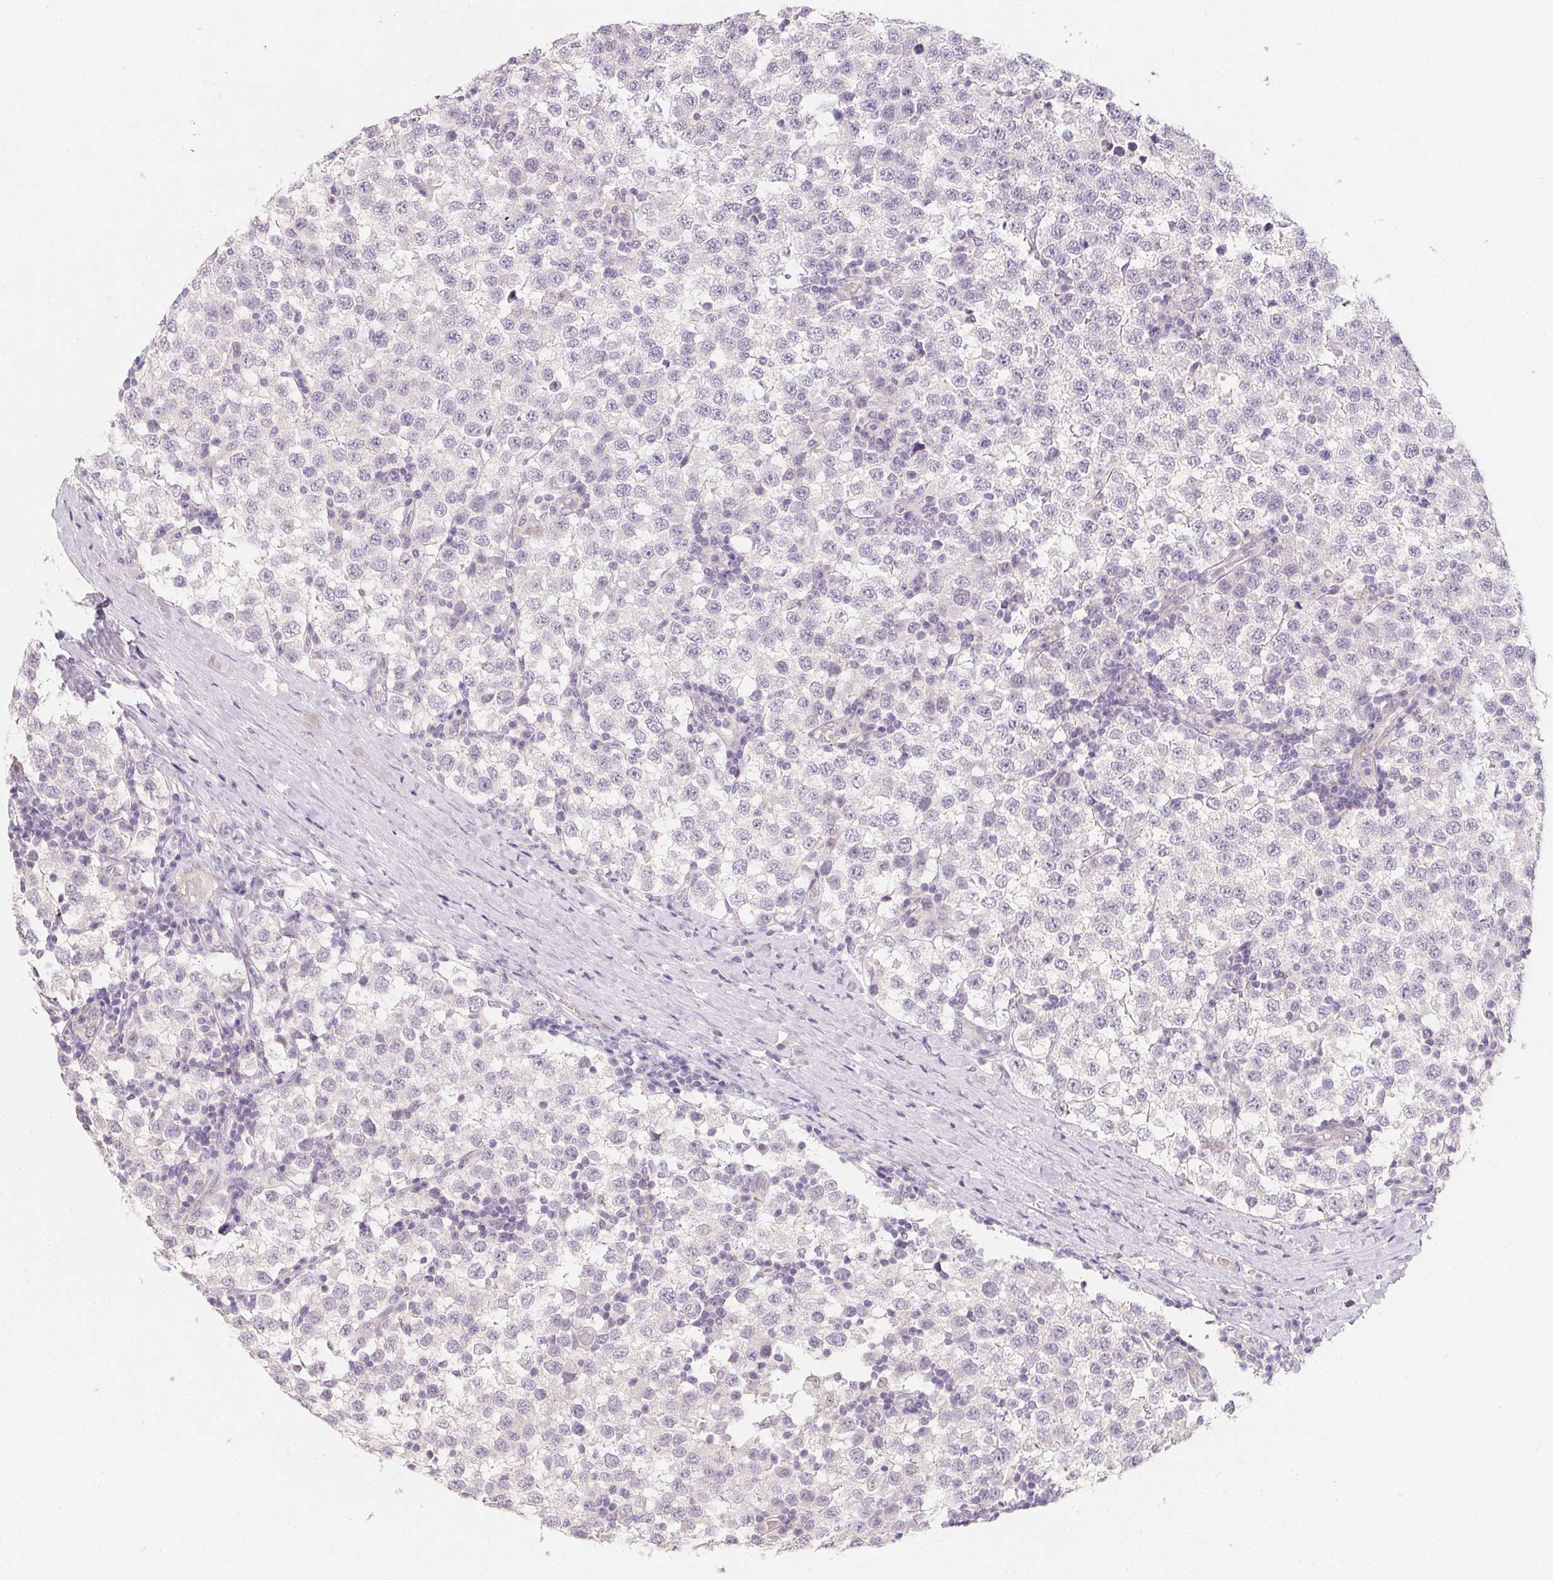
{"staining": {"intensity": "negative", "quantity": "none", "location": "none"}, "tissue": "testis cancer", "cell_type": "Tumor cells", "image_type": "cancer", "snomed": [{"axis": "morphology", "description": "Seminoma, NOS"}, {"axis": "topography", "description": "Testis"}], "caption": "Testis cancer (seminoma) was stained to show a protein in brown. There is no significant positivity in tumor cells.", "gene": "ZBBX", "patient": {"sex": "male", "age": 34}}